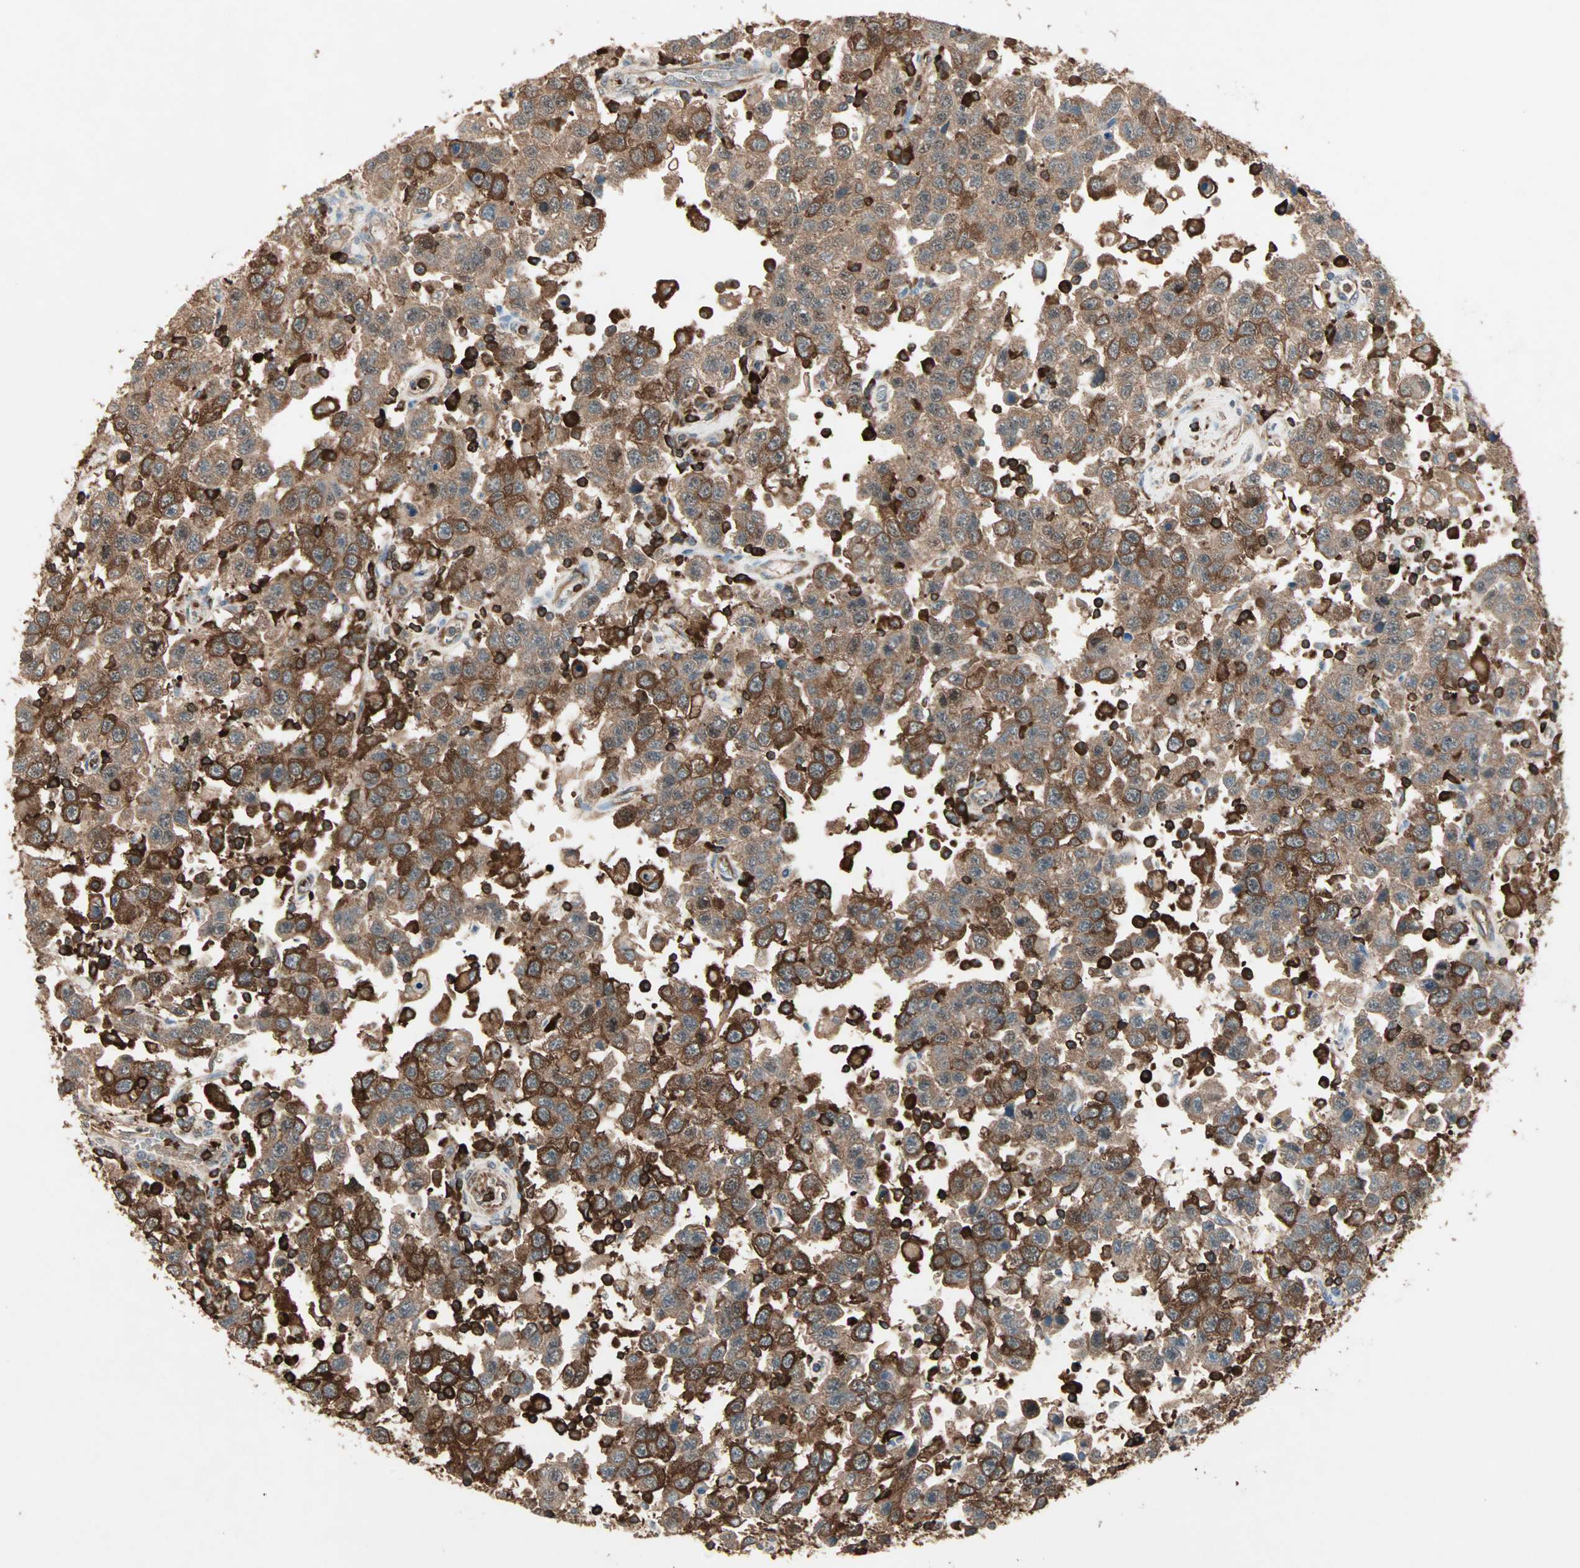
{"staining": {"intensity": "strong", "quantity": ">75%", "location": "cytoplasmic/membranous"}, "tissue": "testis cancer", "cell_type": "Tumor cells", "image_type": "cancer", "snomed": [{"axis": "morphology", "description": "Seminoma, NOS"}, {"axis": "topography", "description": "Testis"}], "caption": "Immunohistochemical staining of human seminoma (testis) demonstrates high levels of strong cytoplasmic/membranous protein positivity in about >75% of tumor cells.", "gene": "MMP3", "patient": {"sex": "male", "age": 41}}